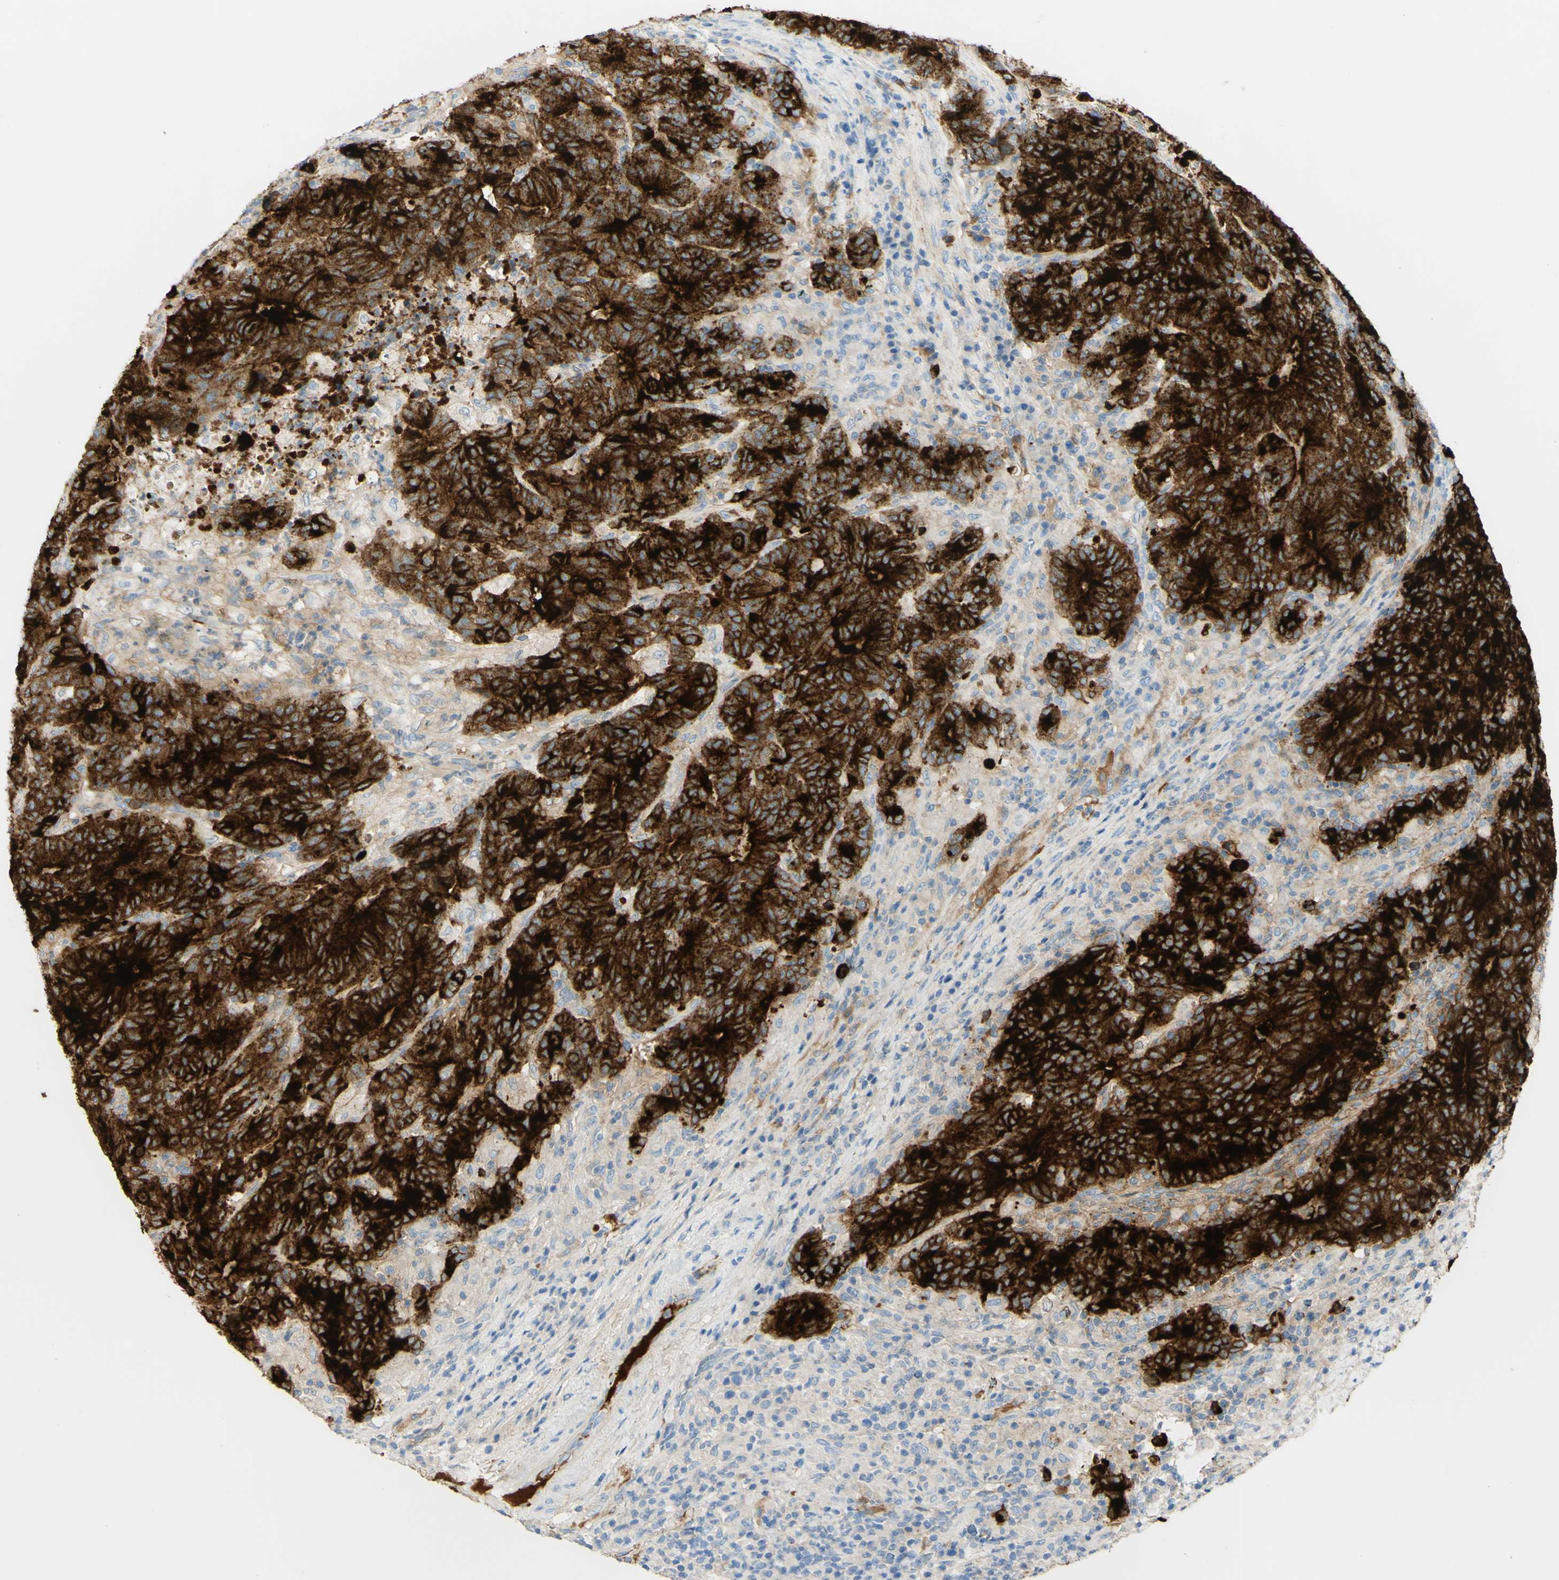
{"staining": {"intensity": "strong", "quantity": ">75%", "location": "cytoplasmic/membranous"}, "tissue": "colorectal cancer", "cell_type": "Tumor cells", "image_type": "cancer", "snomed": [{"axis": "morphology", "description": "Normal tissue, NOS"}, {"axis": "morphology", "description": "Adenocarcinoma, NOS"}, {"axis": "topography", "description": "Colon"}], "caption": "Protein expression analysis of adenocarcinoma (colorectal) shows strong cytoplasmic/membranous positivity in approximately >75% of tumor cells. Using DAB (brown) and hematoxylin (blue) stains, captured at high magnification using brightfield microscopy.", "gene": "PIGR", "patient": {"sex": "female", "age": 75}}